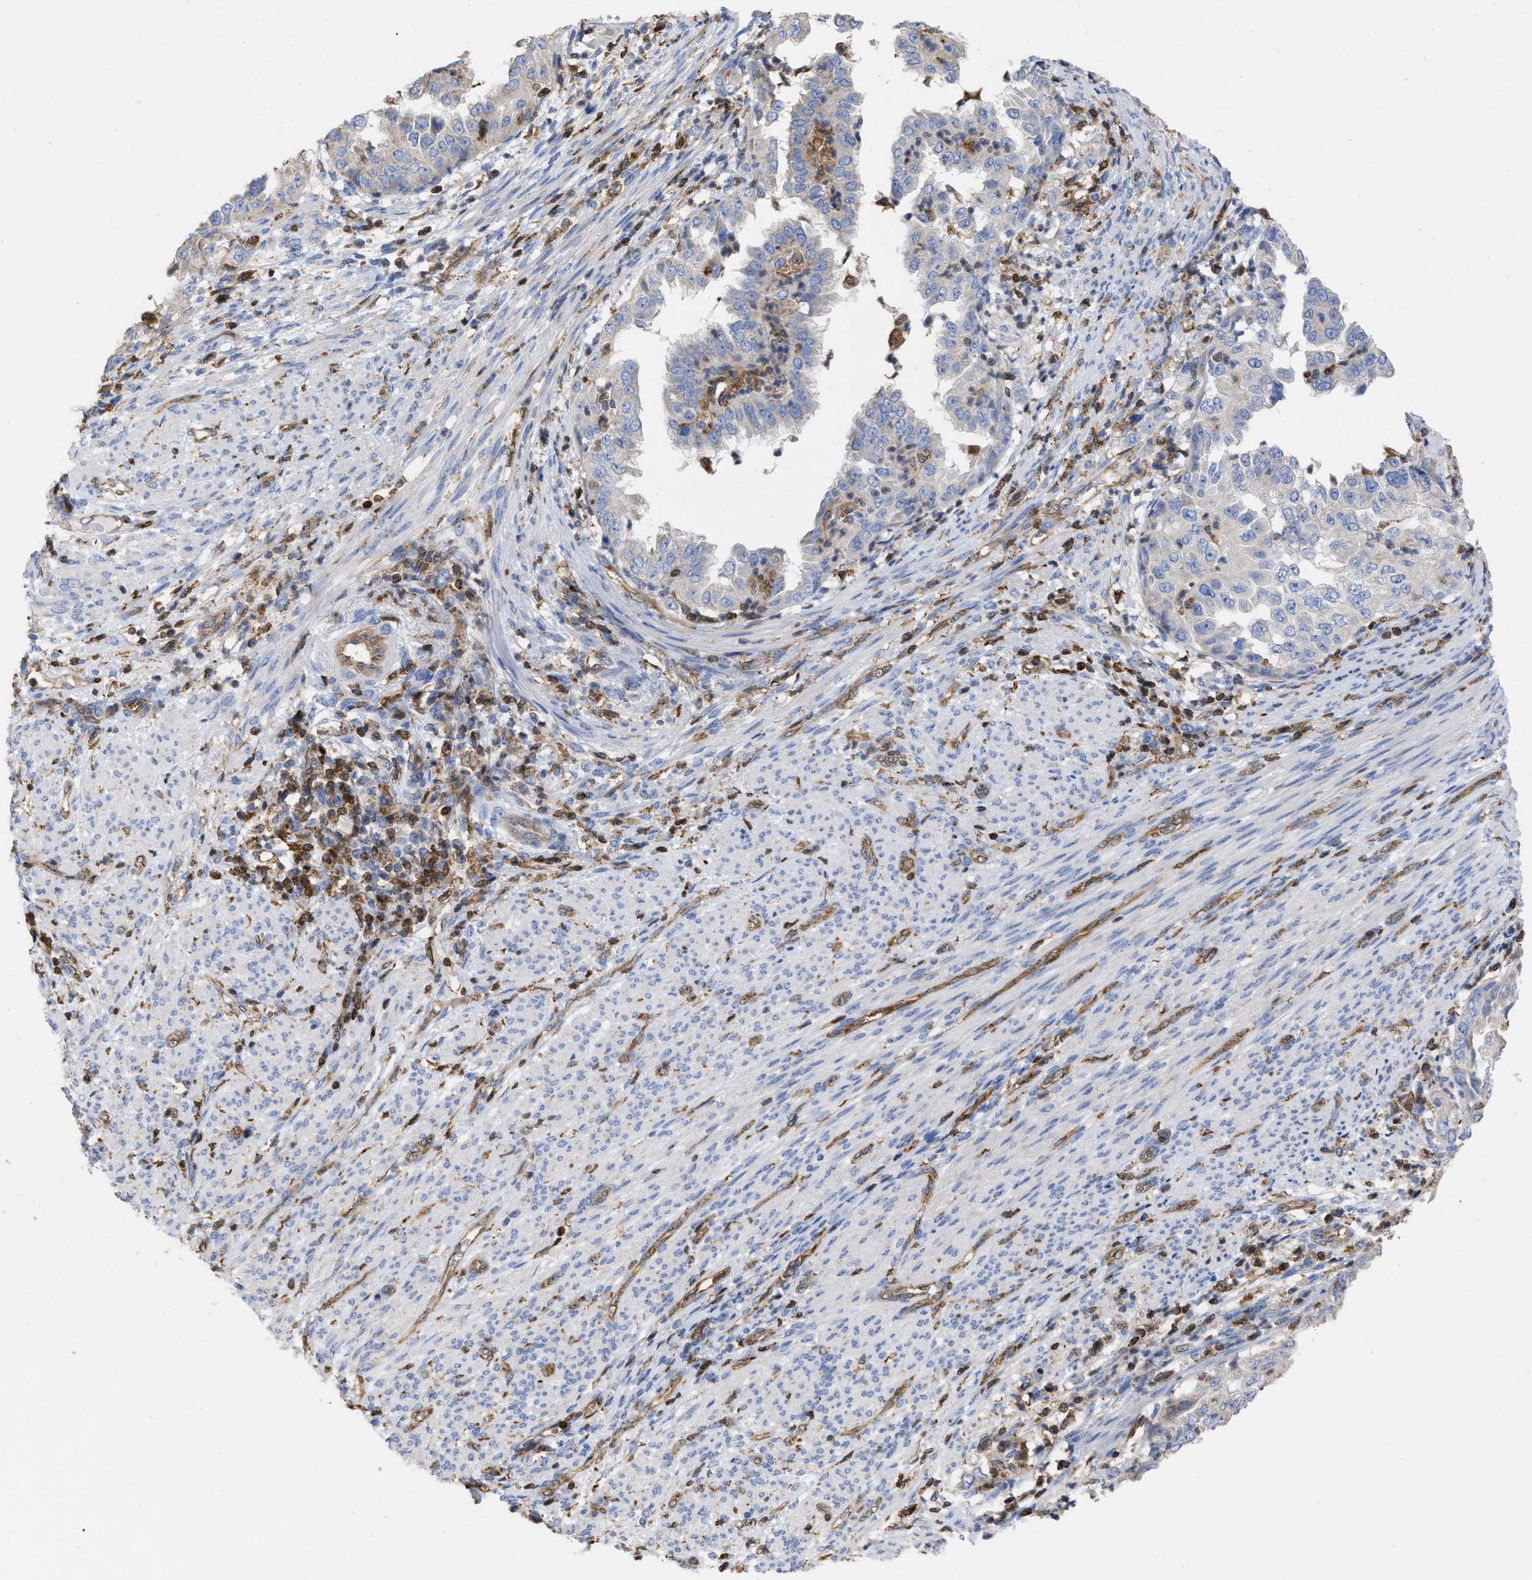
{"staining": {"intensity": "negative", "quantity": "none", "location": "none"}, "tissue": "endometrial cancer", "cell_type": "Tumor cells", "image_type": "cancer", "snomed": [{"axis": "morphology", "description": "Adenocarcinoma, NOS"}, {"axis": "topography", "description": "Endometrium"}], "caption": "A histopathology image of endometrial cancer stained for a protein shows no brown staining in tumor cells. Brightfield microscopy of immunohistochemistry (IHC) stained with DAB (3,3'-diaminobenzidine) (brown) and hematoxylin (blue), captured at high magnification.", "gene": "GIMAP4", "patient": {"sex": "female", "age": 85}}